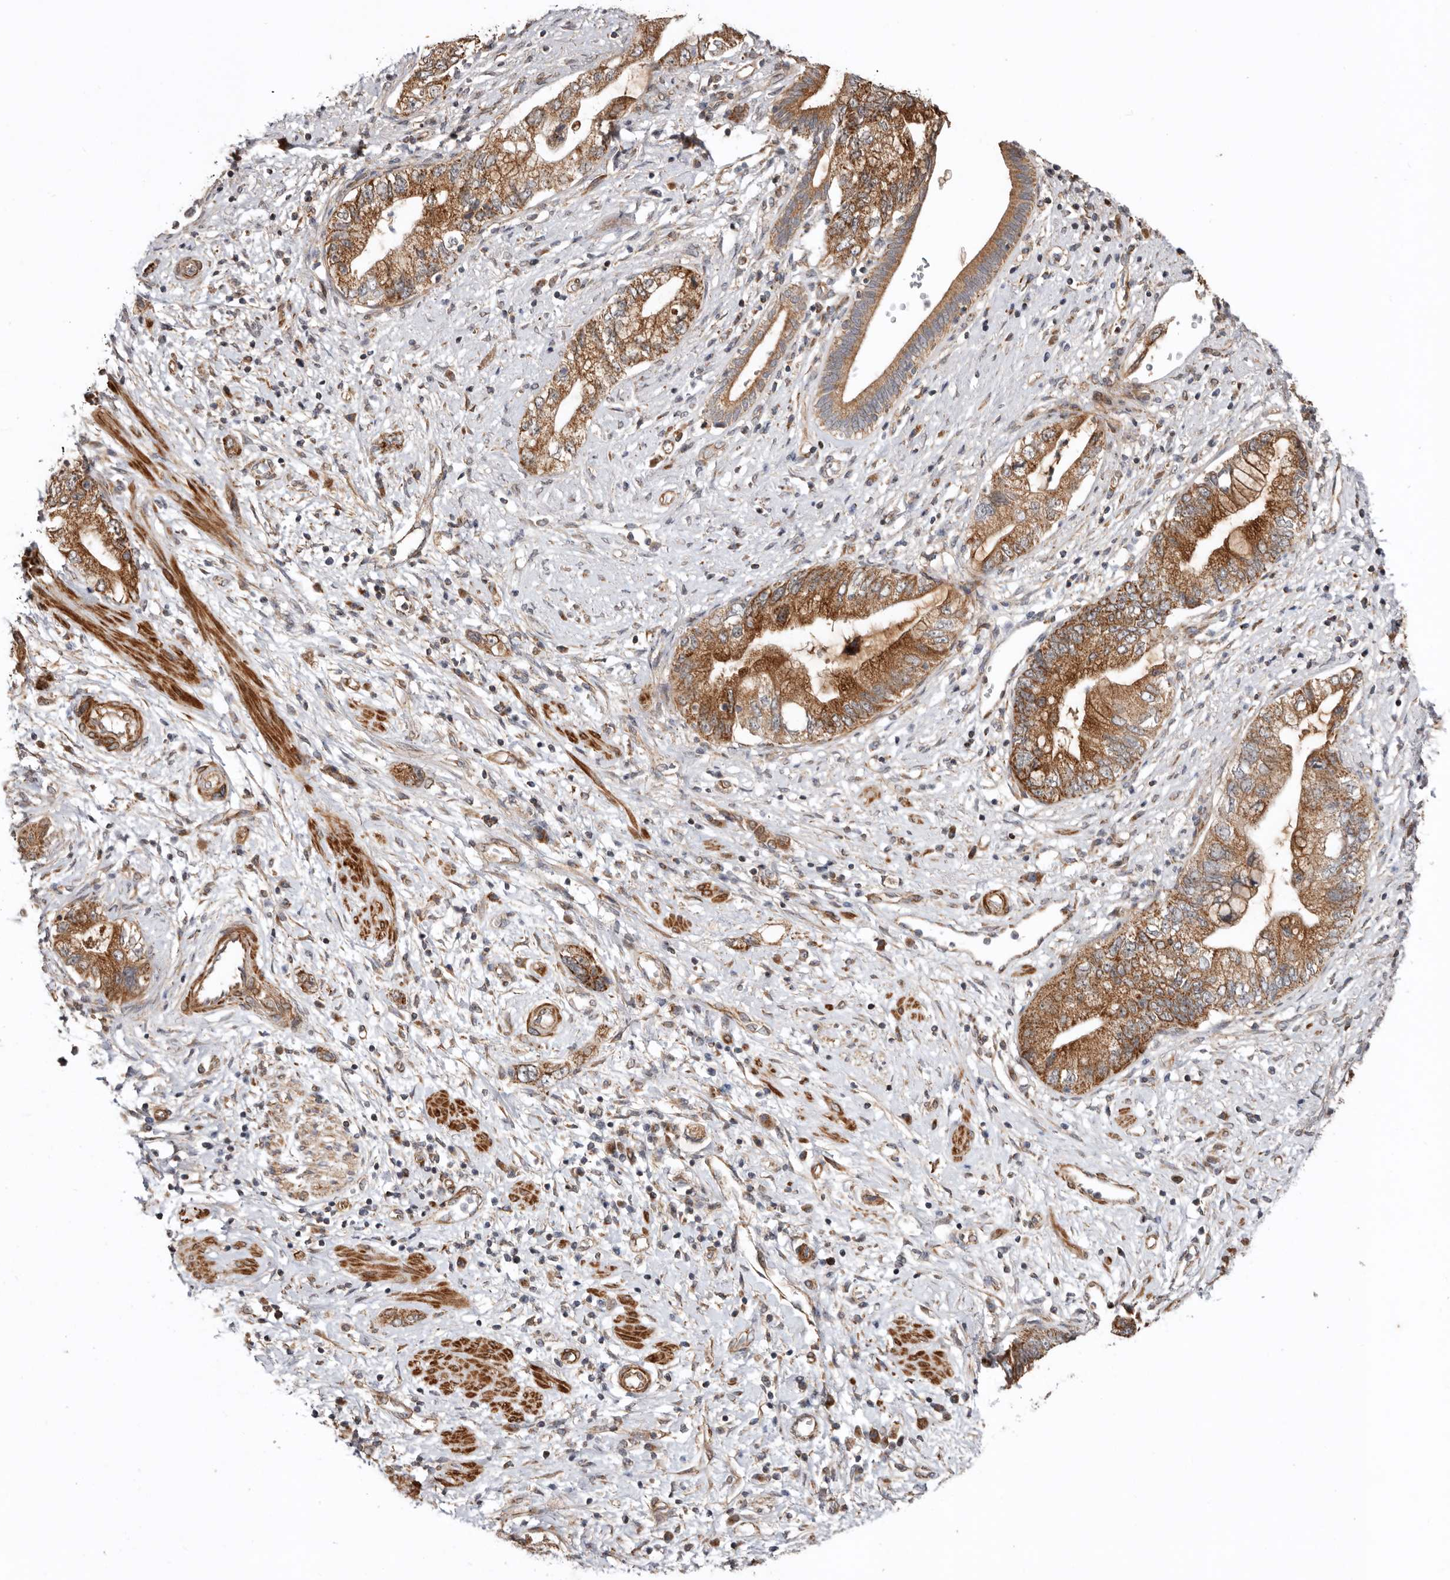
{"staining": {"intensity": "moderate", "quantity": ">75%", "location": "cytoplasmic/membranous"}, "tissue": "pancreatic cancer", "cell_type": "Tumor cells", "image_type": "cancer", "snomed": [{"axis": "morphology", "description": "Adenocarcinoma, NOS"}, {"axis": "topography", "description": "Pancreas"}], "caption": "Tumor cells display moderate cytoplasmic/membranous positivity in approximately >75% of cells in pancreatic cancer.", "gene": "PROKR1", "patient": {"sex": "female", "age": 73}}